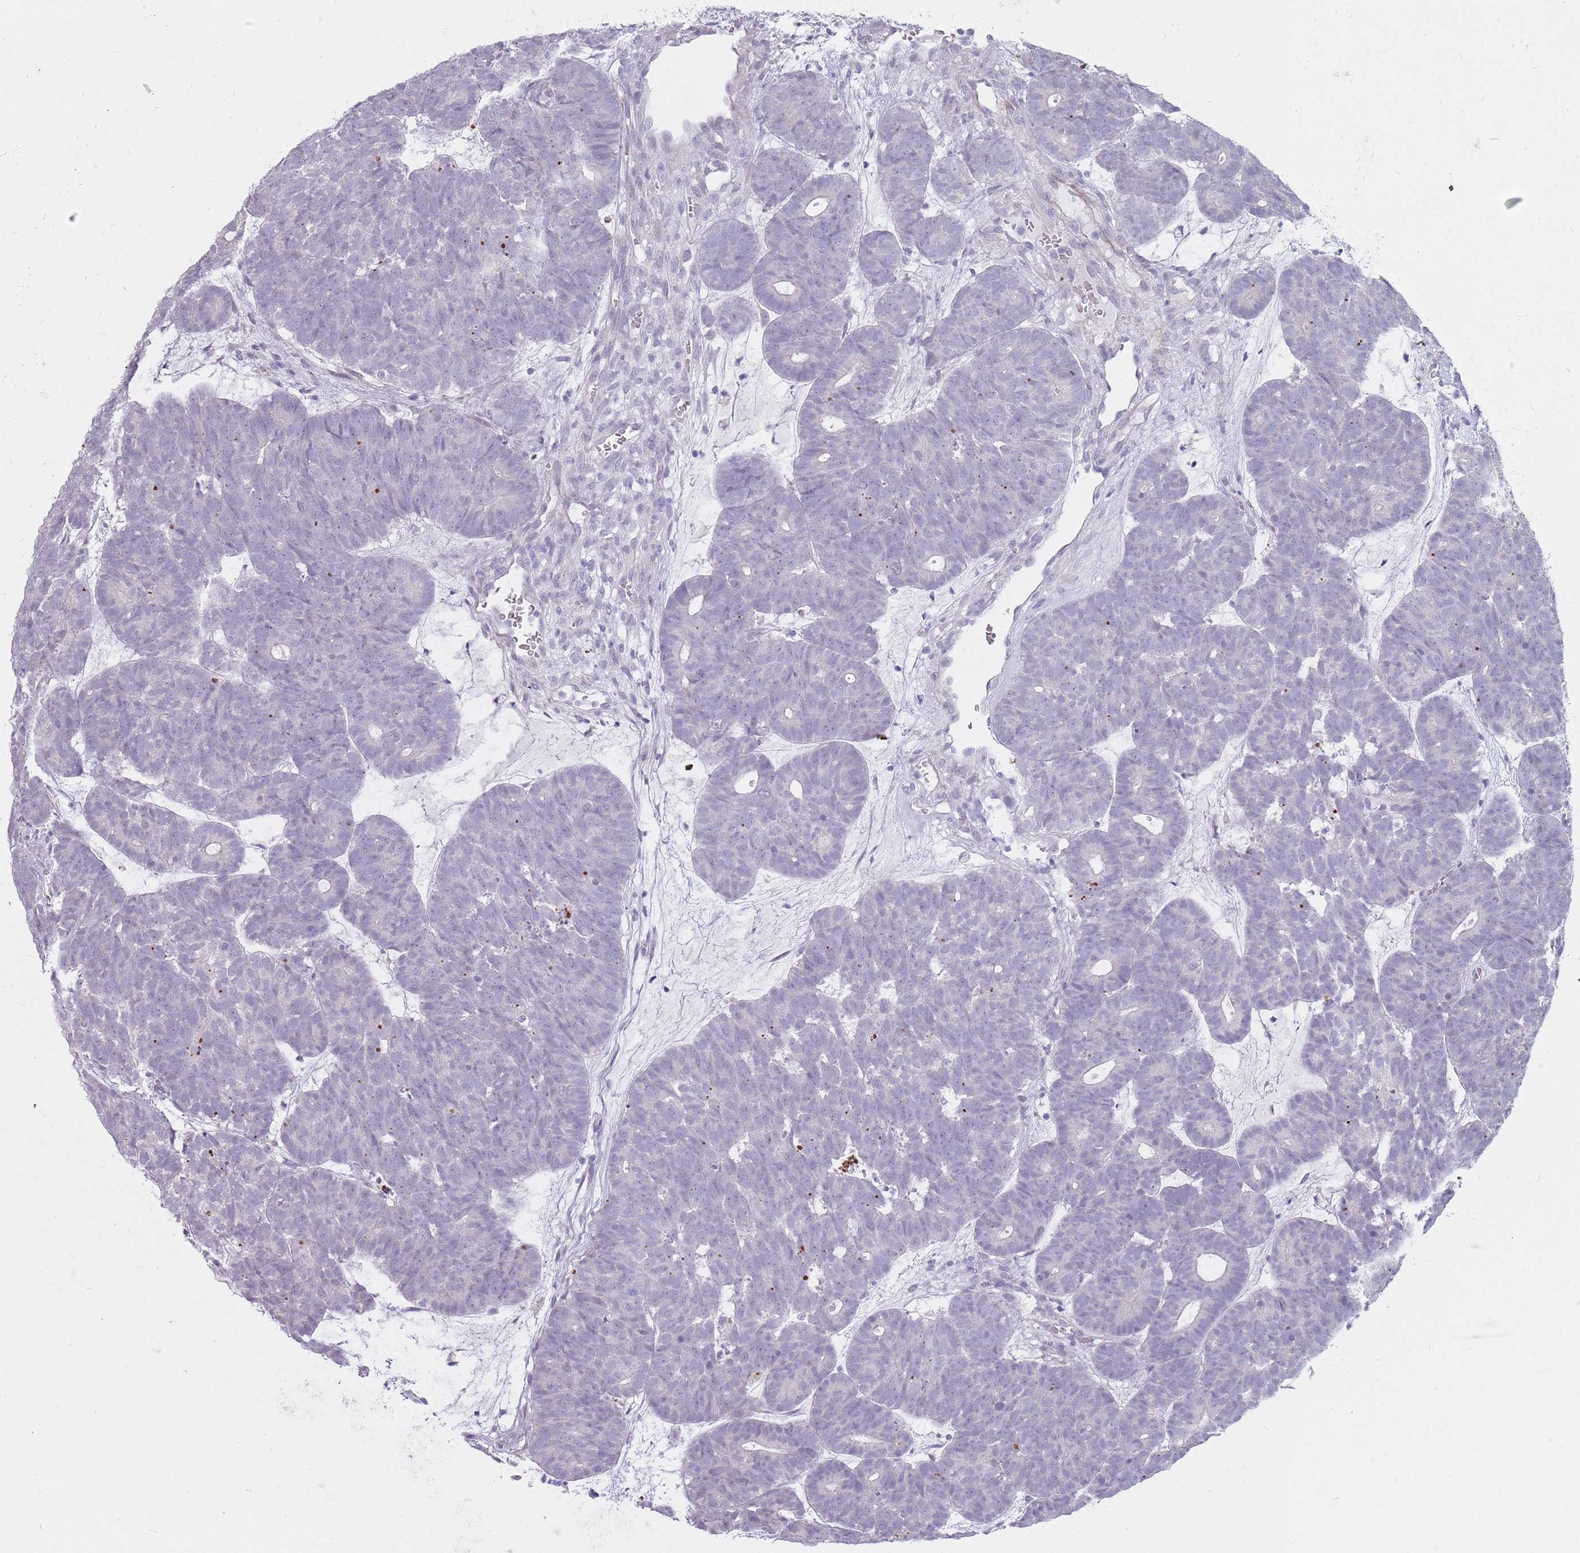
{"staining": {"intensity": "negative", "quantity": "none", "location": "none"}, "tissue": "head and neck cancer", "cell_type": "Tumor cells", "image_type": "cancer", "snomed": [{"axis": "morphology", "description": "Adenocarcinoma, NOS"}, {"axis": "topography", "description": "Head-Neck"}], "caption": "A high-resolution image shows immunohistochemistry staining of adenocarcinoma (head and neck), which demonstrates no significant positivity in tumor cells.", "gene": "DXO", "patient": {"sex": "female", "age": 81}}